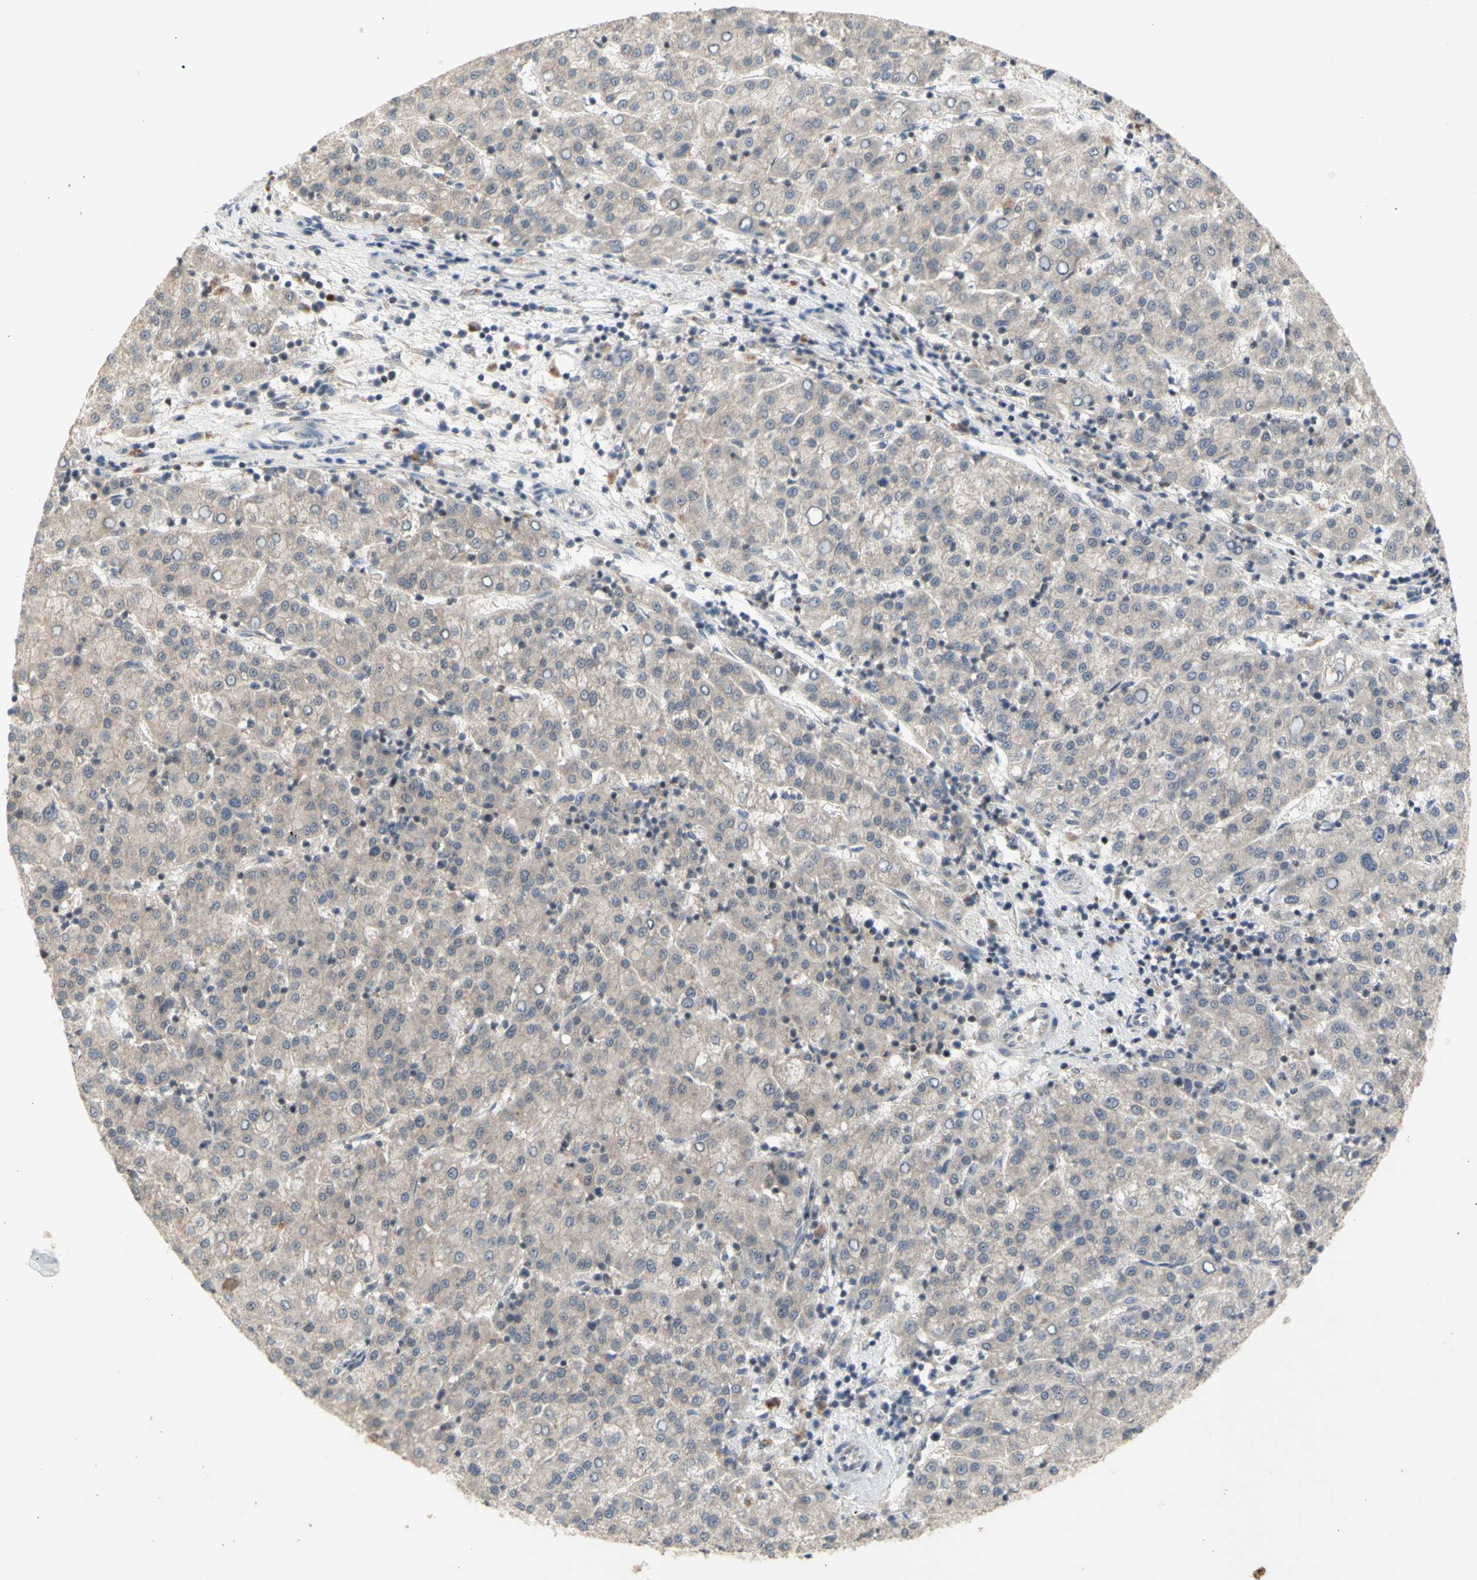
{"staining": {"intensity": "weak", "quantity": ">75%", "location": "cytoplasmic/membranous"}, "tissue": "liver cancer", "cell_type": "Tumor cells", "image_type": "cancer", "snomed": [{"axis": "morphology", "description": "Carcinoma, Hepatocellular, NOS"}, {"axis": "topography", "description": "Liver"}], "caption": "IHC image of liver cancer stained for a protein (brown), which displays low levels of weak cytoplasmic/membranous expression in approximately >75% of tumor cells.", "gene": "NLRP1", "patient": {"sex": "female", "age": 58}}